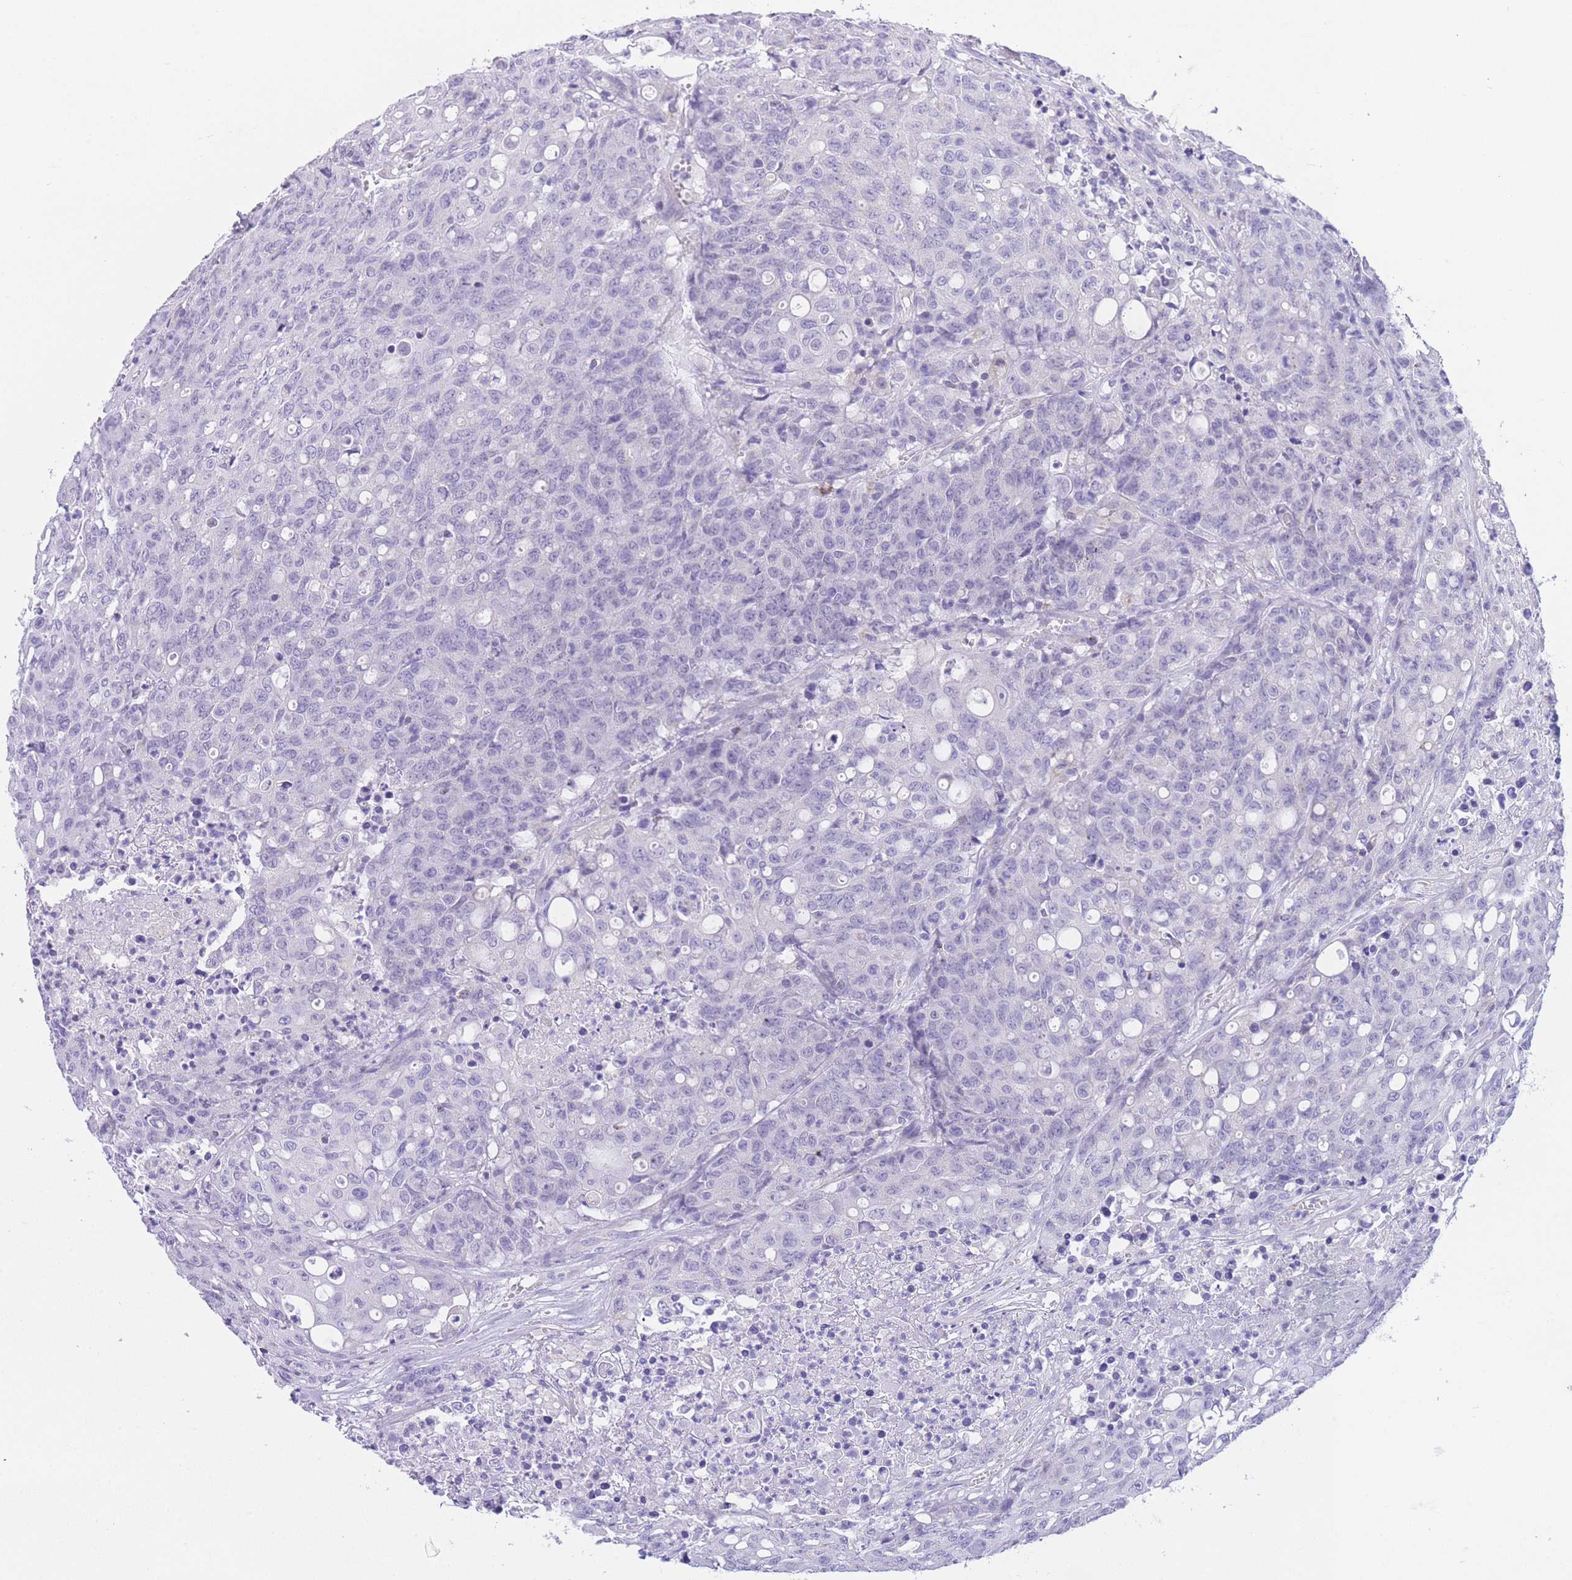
{"staining": {"intensity": "negative", "quantity": "none", "location": "none"}, "tissue": "colorectal cancer", "cell_type": "Tumor cells", "image_type": "cancer", "snomed": [{"axis": "morphology", "description": "Adenocarcinoma, NOS"}, {"axis": "topography", "description": "Colon"}], "caption": "There is no significant positivity in tumor cells of adenocarcinoma (colorectal). (Stains: DAB (3,3'-diaminobenzidine) immunohistochemistry with hematoxylin counter stain, Microscopy: brightfield microscopy at high magnification).", "gene": "NKD2", "patient": {"sex": "male", "age": 51}}